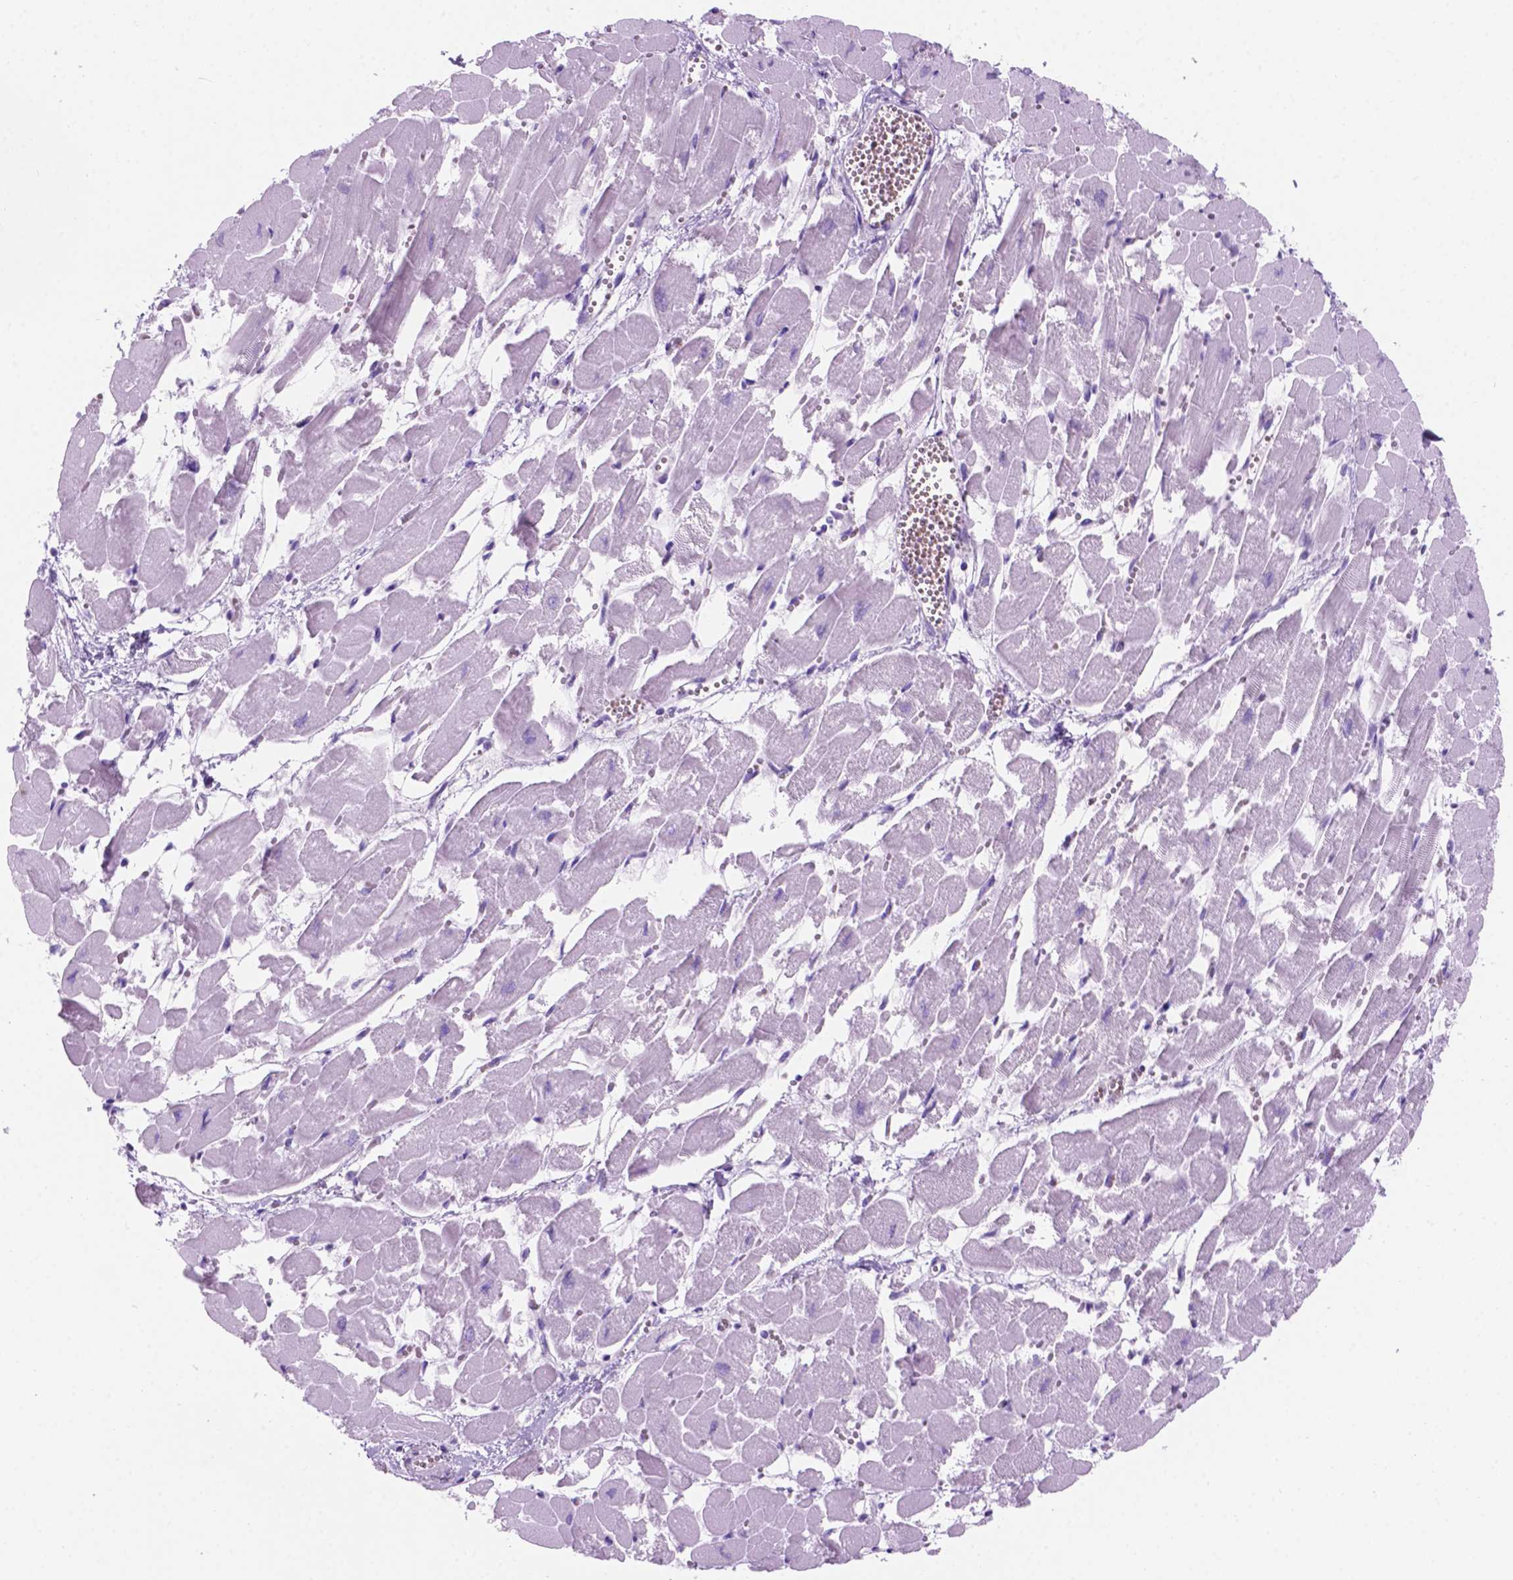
{"staining": {"intensity": "negative", "quantity": "none", "location": "none"}, "tissue": "heart muscle", "cell_type": "Cardiomyocytes", "image_type": "normal", "snomed": [{"axis": "morphology", "description": "Normal tissue, NOS"}, {"axis": "topography", "description": "Heart"}], "caption": "The immunohistochemistry (IHC) photomicrograph has no significant staining in cardiomyocytes of heart muscle. Brightfield microscopy of immunohistochemistry (IHC) stained with DAB (3,3'-diaminobenzidine) (brown) and hematoxylin (blue), captured at high magnification.", "gene": "GRIN2B", "patient": {"sex": "female", "age": 52}}